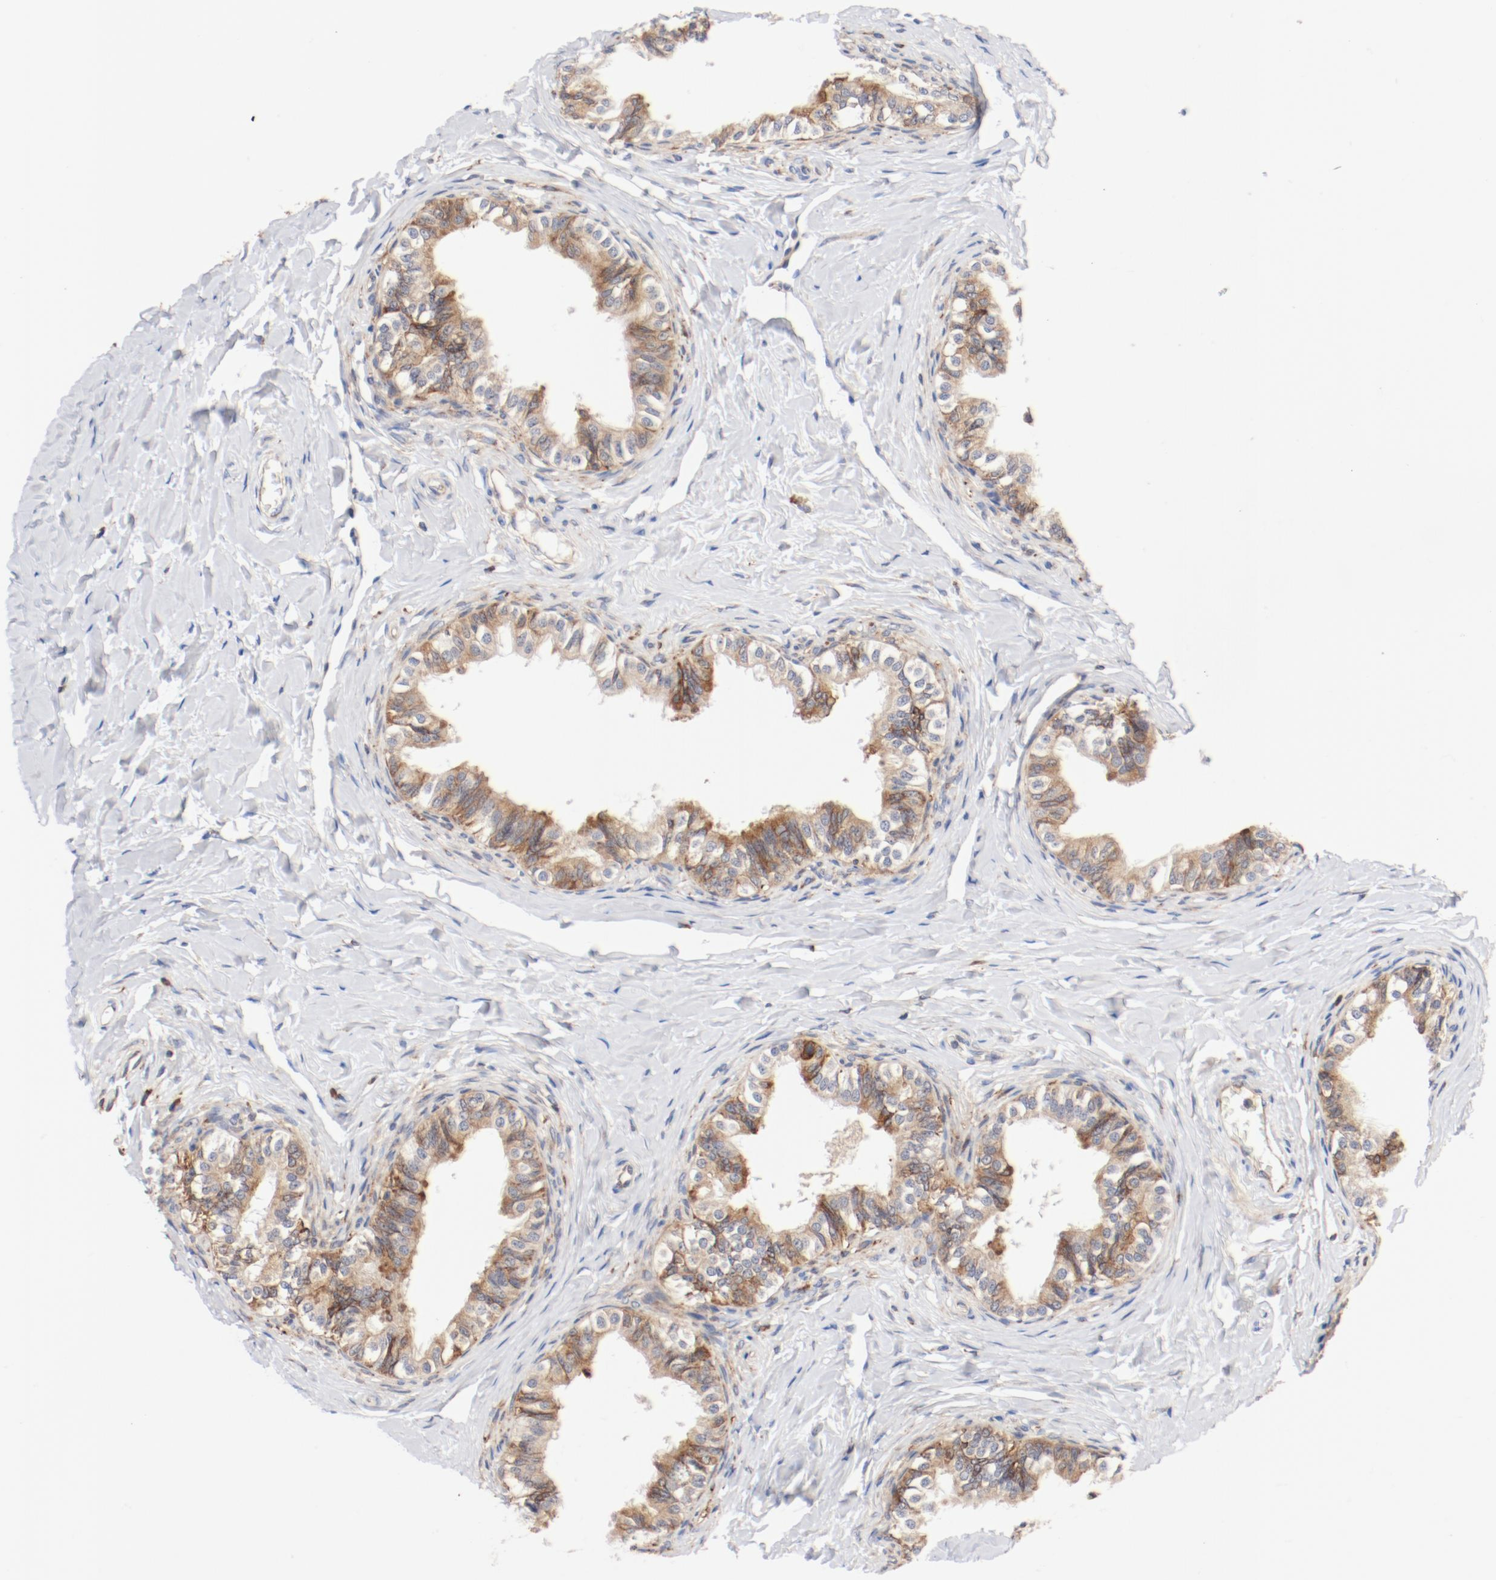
{"staining": {"intensity": "moderate", "quantity": ">75%", "location": "cytoplasmic/membranous"}, "tissue": "epididymis", "cell_type": "Glandular cells", "image_type": "normal", "snomed": [{"axis": "morphology", "description": "Normal tissue, NOS"}, {"axis": "topography", "description": "Soft tissue"}, {"axis": "topography", "description": "Epididymis"}], "caption": "Epididymis stained with IHC shows moderate cytoplasmic/membranous staining in about >75% of glandular cells. (DAB (3,3'-diaminobenzidine) = brown stain, brightfield microscopy at high magnification).", "gene": "PDPK1", "patient": {"sex": "male", "age": 26}}